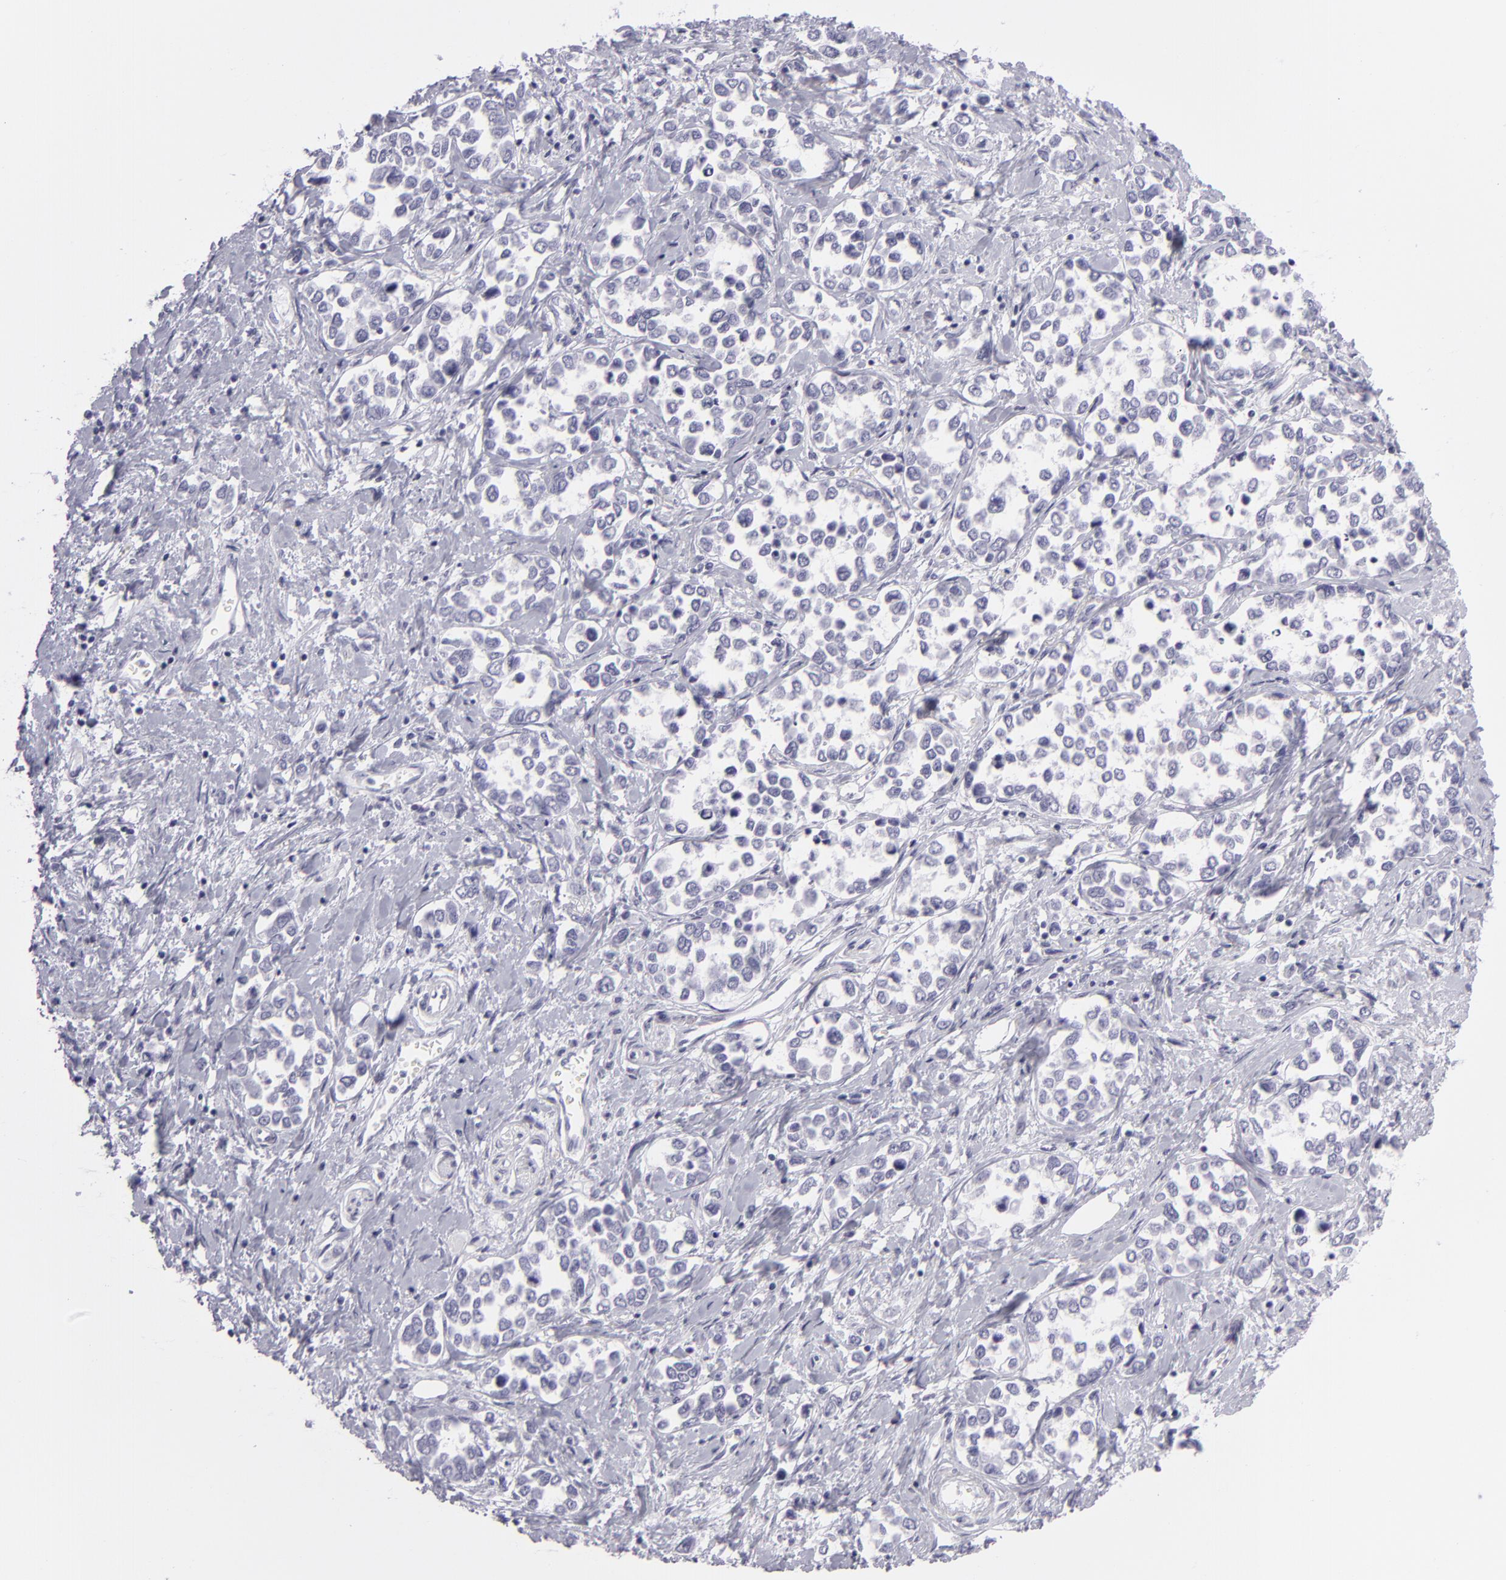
{"staining": {"intensity": "negative", "quantity": "none", "location": "none"}, "tissue": "stomach cancer", "cell_type": "Tumor cells", "image_type": "cancer", "snomed": [{"axis": "morphology", "description": "Adenocarcinoma, NOS"}, {"axis": "topography", "description": "Stomach, upper"}], "caption": "IHC of human stomach cancer exhibits no expression in tumor cells. (DAB immunohistochemistry (IHC), high magnification).", "gene": "DLG4", "patient": {"sex": "male", "age": 76}}